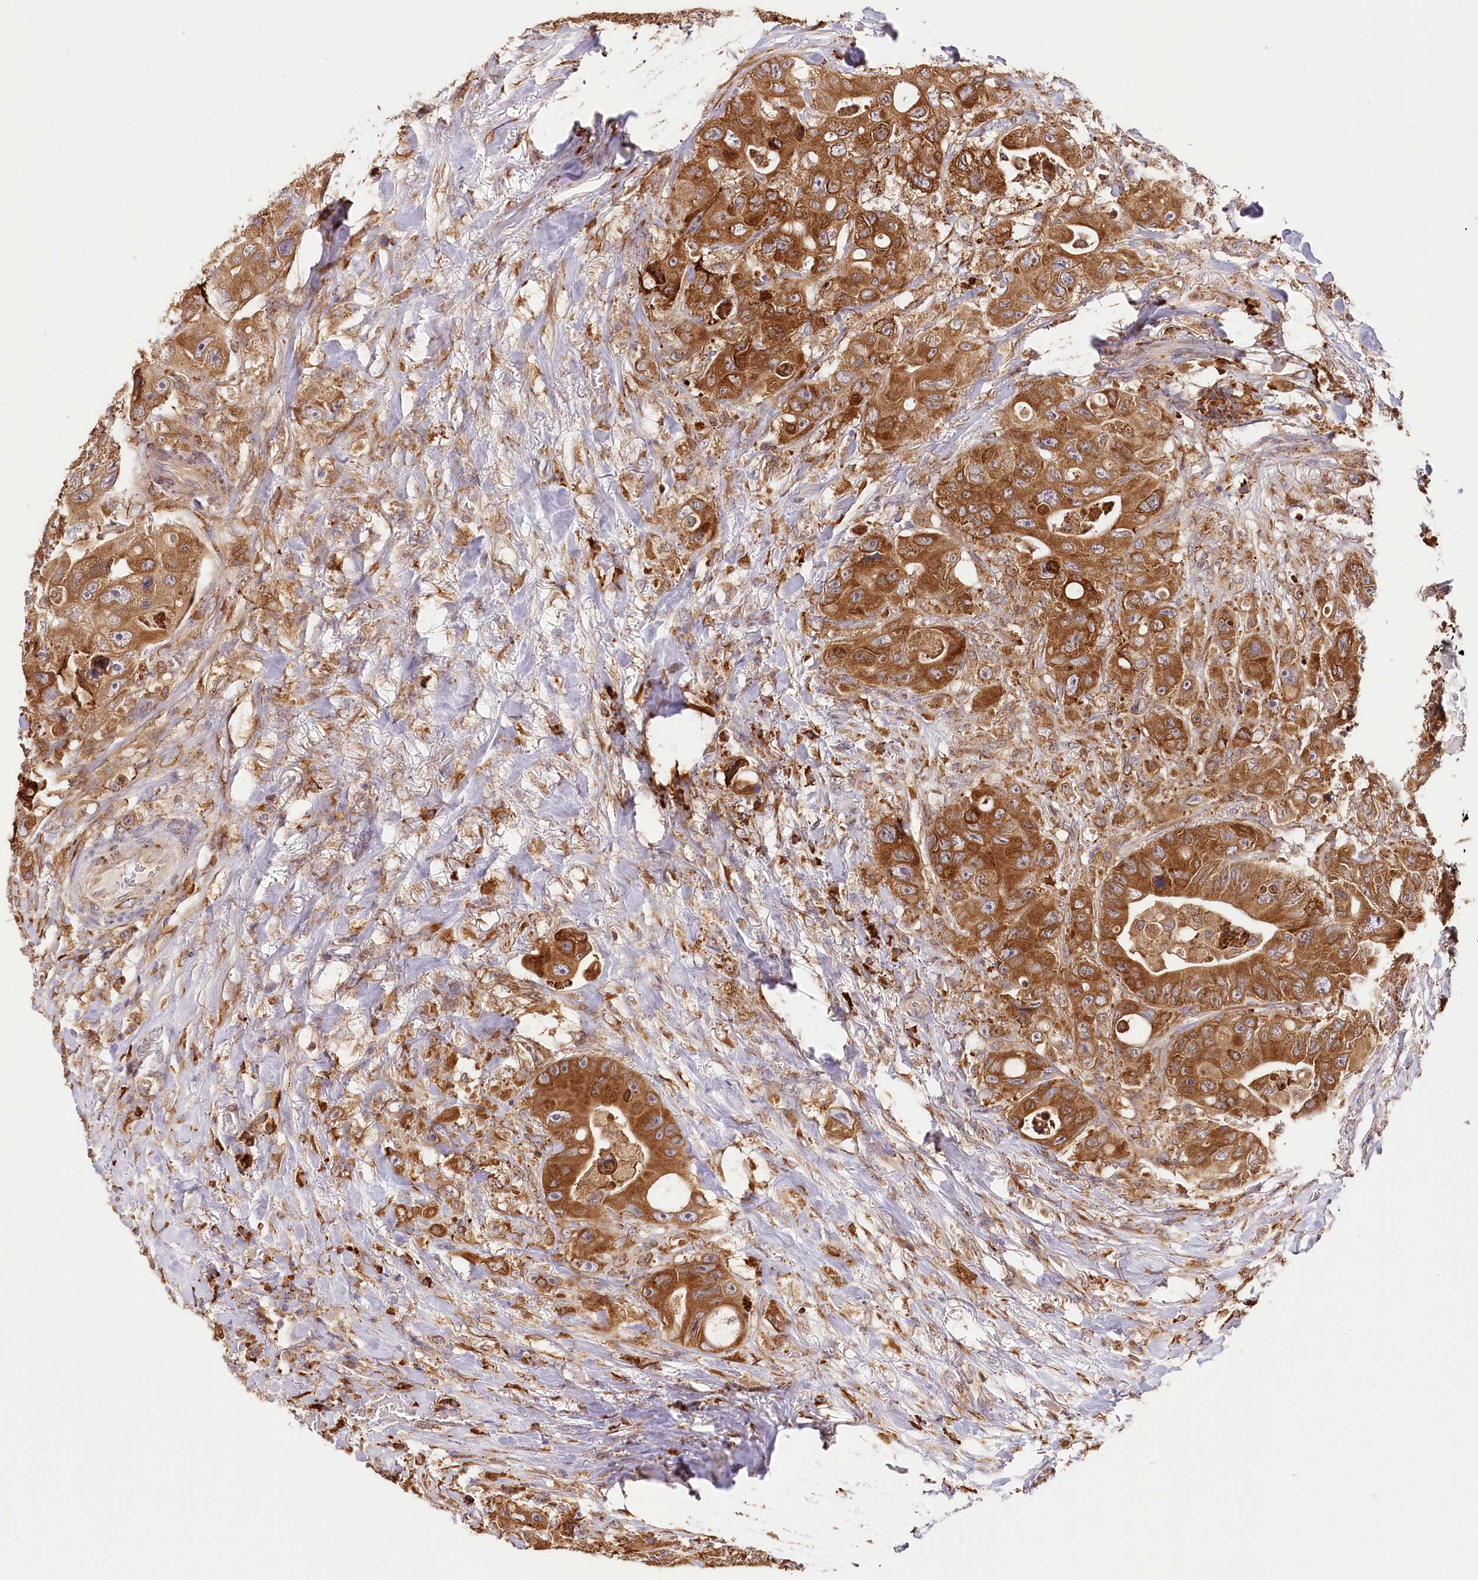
{"staining": {"intensity": "strong", "quantity": ">75%", "location": "cytoplasmic/membranous"}, "tissue": "colorectal cancer", "cell_type": "Tumor cells", "image_type": "cancer", "snomed": [{"axis": "morphology", "description": "Adenocarcinoma, NOS"}, {"axis": "topography", "description": "Colon"}], "caption": "The immunohistochemical stain highlights strong cytoplasmic/membranous positivity in tumor cells of colorectal adenocarcinoma tissue.", "gene": "VEGFA", "patient": {"sex": "female", "age": 46}}